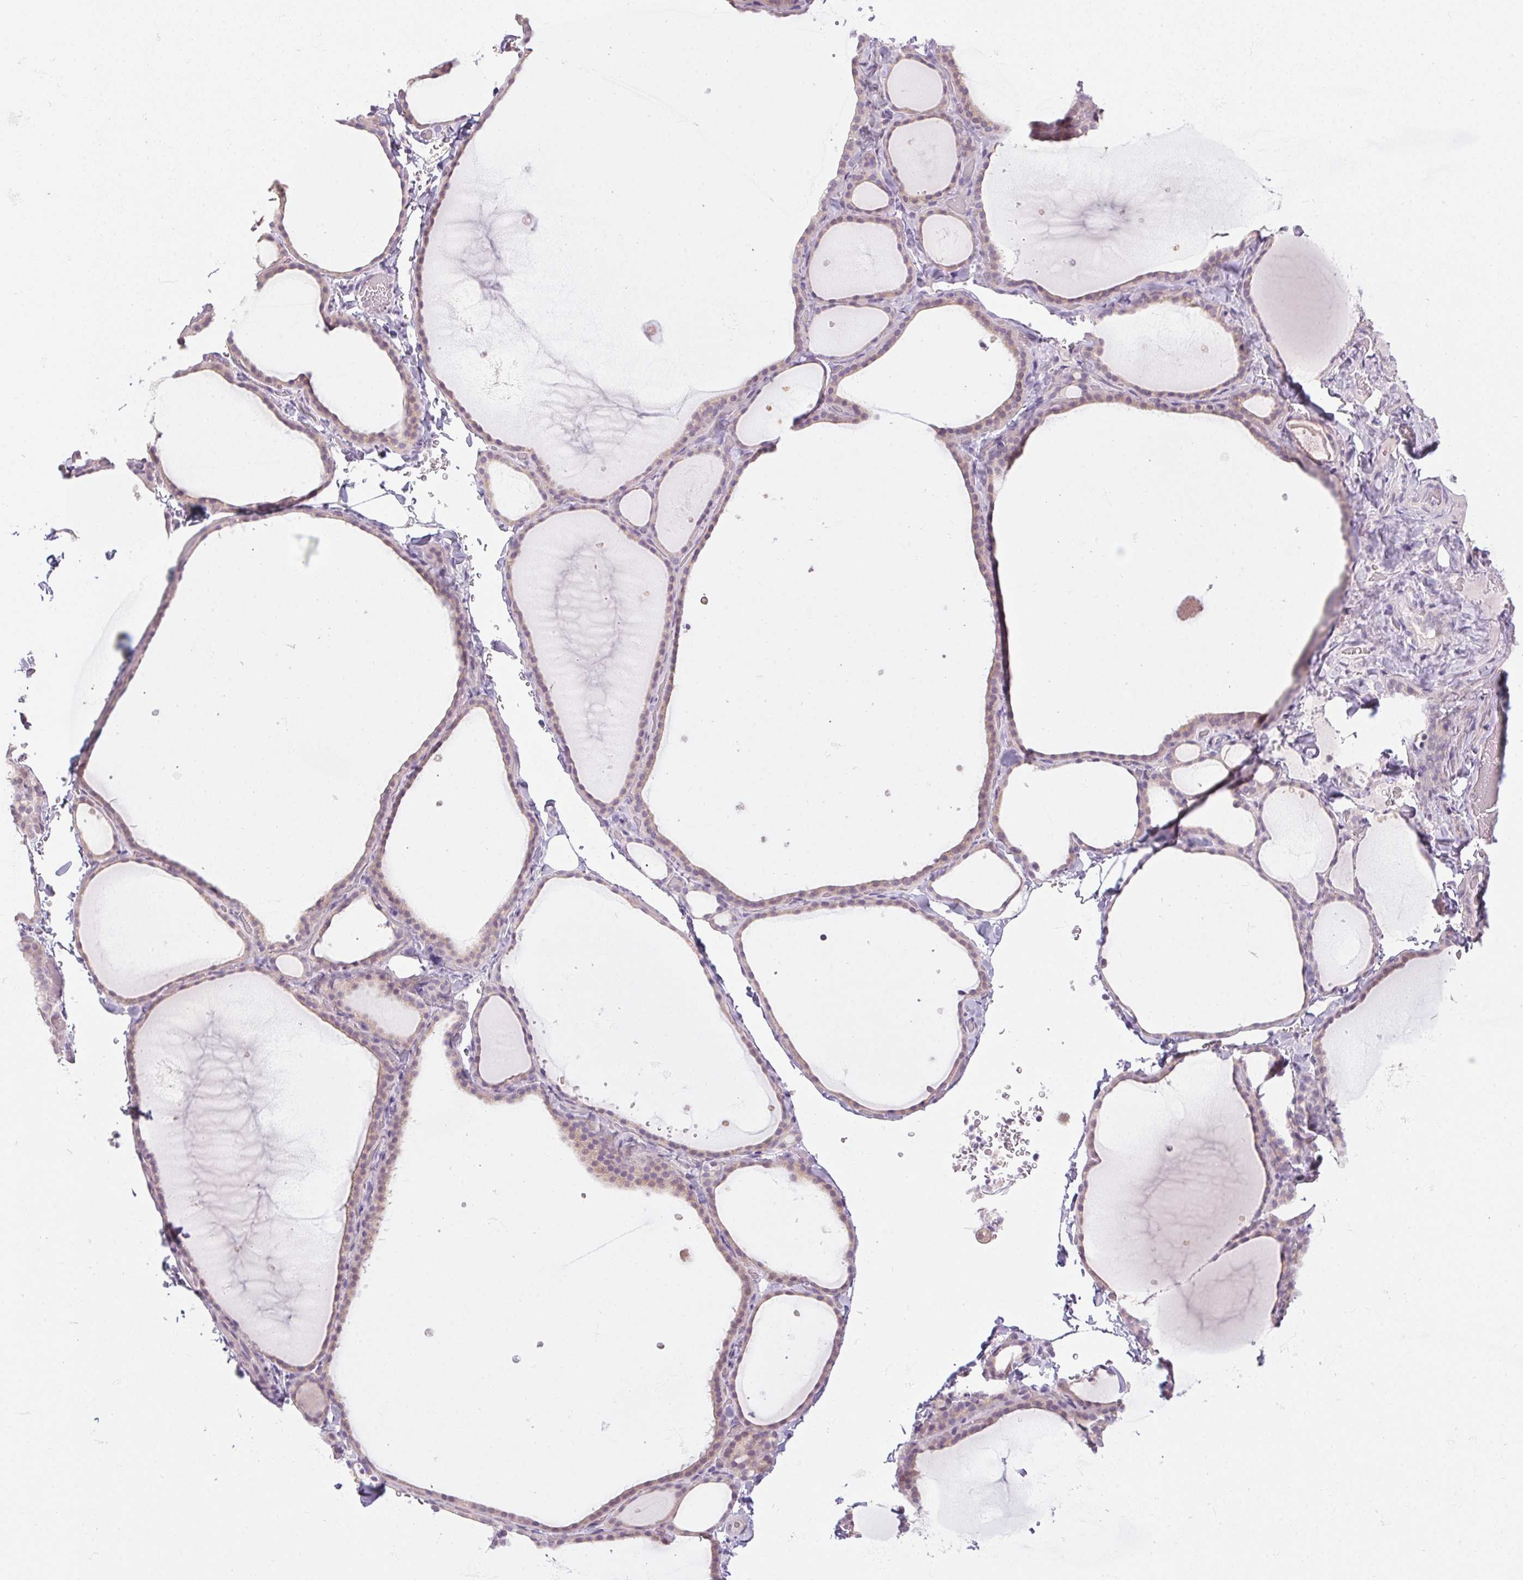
{"staining": {"intensity": "negative", "quantity": "none", "location": "none"}, "tissue": "thyroid gland", "cell_type": "Glandular cells", "image_type": "normal", "snomed": [{"axis": "morphology", "description": "Normal tissue, NOS"}, {"axis": "topography", "description": "Thyroid gland"}], "caption": "High power microscopy photomicrograph of an immunohistochemistry (IHC) image of normal thyroid gland, revealing no significant positivity in glandular cells.", "gene": "CTCFL", "patient": {"sex": "female", "age": 22}}